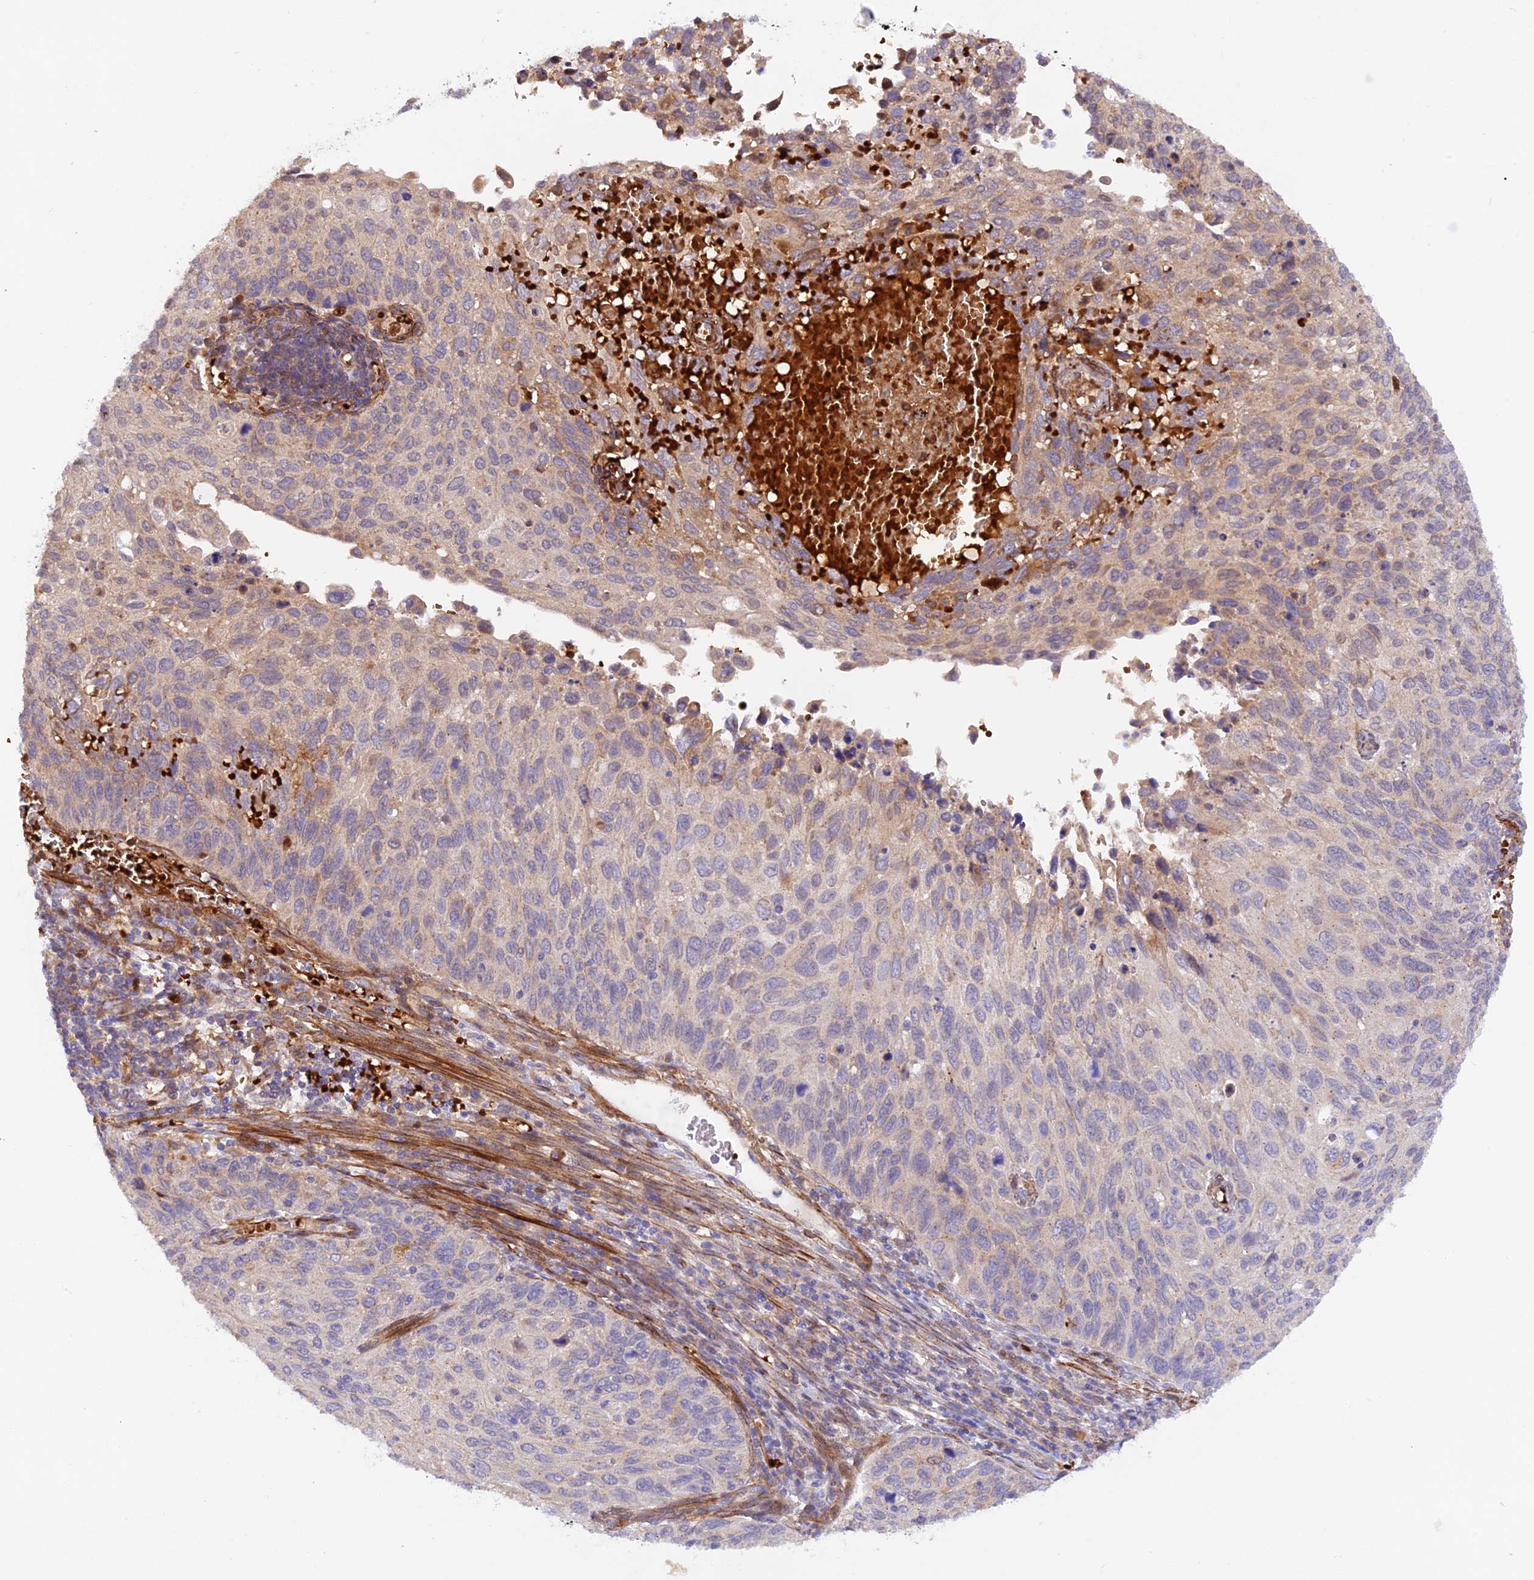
{"staining": {"intensity": "weak", "quantity": "<25%", "location": "cytoplasmic/membranous"}, "tissue": "cervical cancer", "cell_type": "Tumor cells", "image_type": "cancer", "snomed": [{"axis": "morphology", "description": "Squamous cell carcinoma, NOS"}, {"axis": "topography", "description": "Cervix"}], "caption": "A high-resolution micrograph shows immunohistochemistry staining of cervical cancer (squamous cell carcinoma), which reveals no significant positivity in tumor cells.", "gene": "WDFY4", "patient": {"sex": "female", "age": 70}}